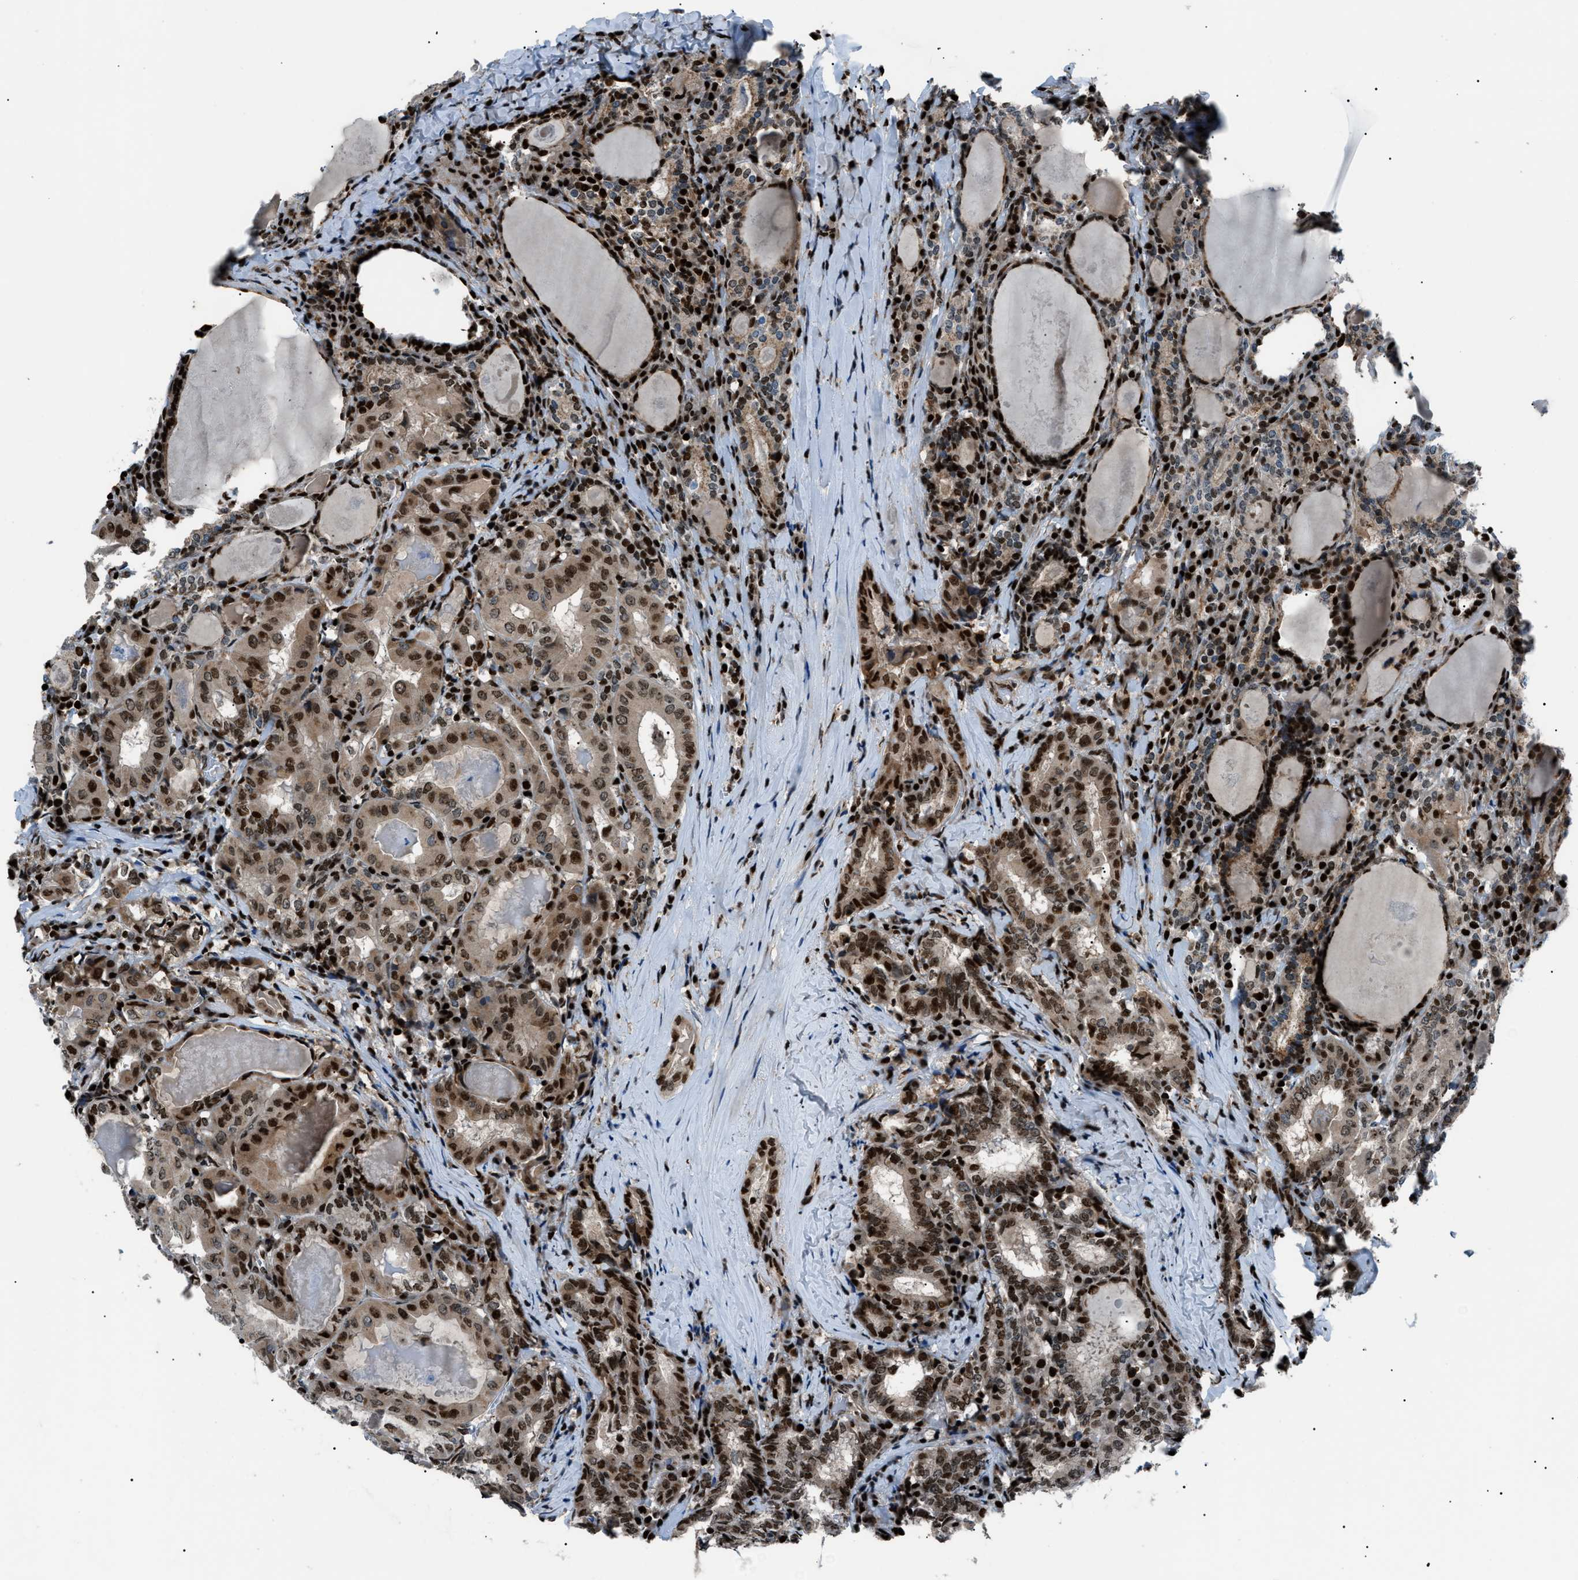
{"staining": {"intensity": "moderate", "quantity": "25%-75%", "location": "cytoplasmic/membranous,nuclear"}, "tissue": "thyroid cancer", "cell_type": "Tumor cells", "image_type": "cancer", "snomed": [{"axis": "morphology", "description": "Papillary adenocarcinoma, NOS"}, {"axis": "topography", "description": "Thyroid gland"}], "caption": "IHC histopathology image of thyroid cancer (papillary adenocarcinoma) stained for a protein (brown), which demonstrates medium levels of moderate cytoplasmic/membranous and nuclear expression in approximately 25%-75% of tumor cells.", "gene": "PRKX", "patient": {"sex": "female", "age": 42}}